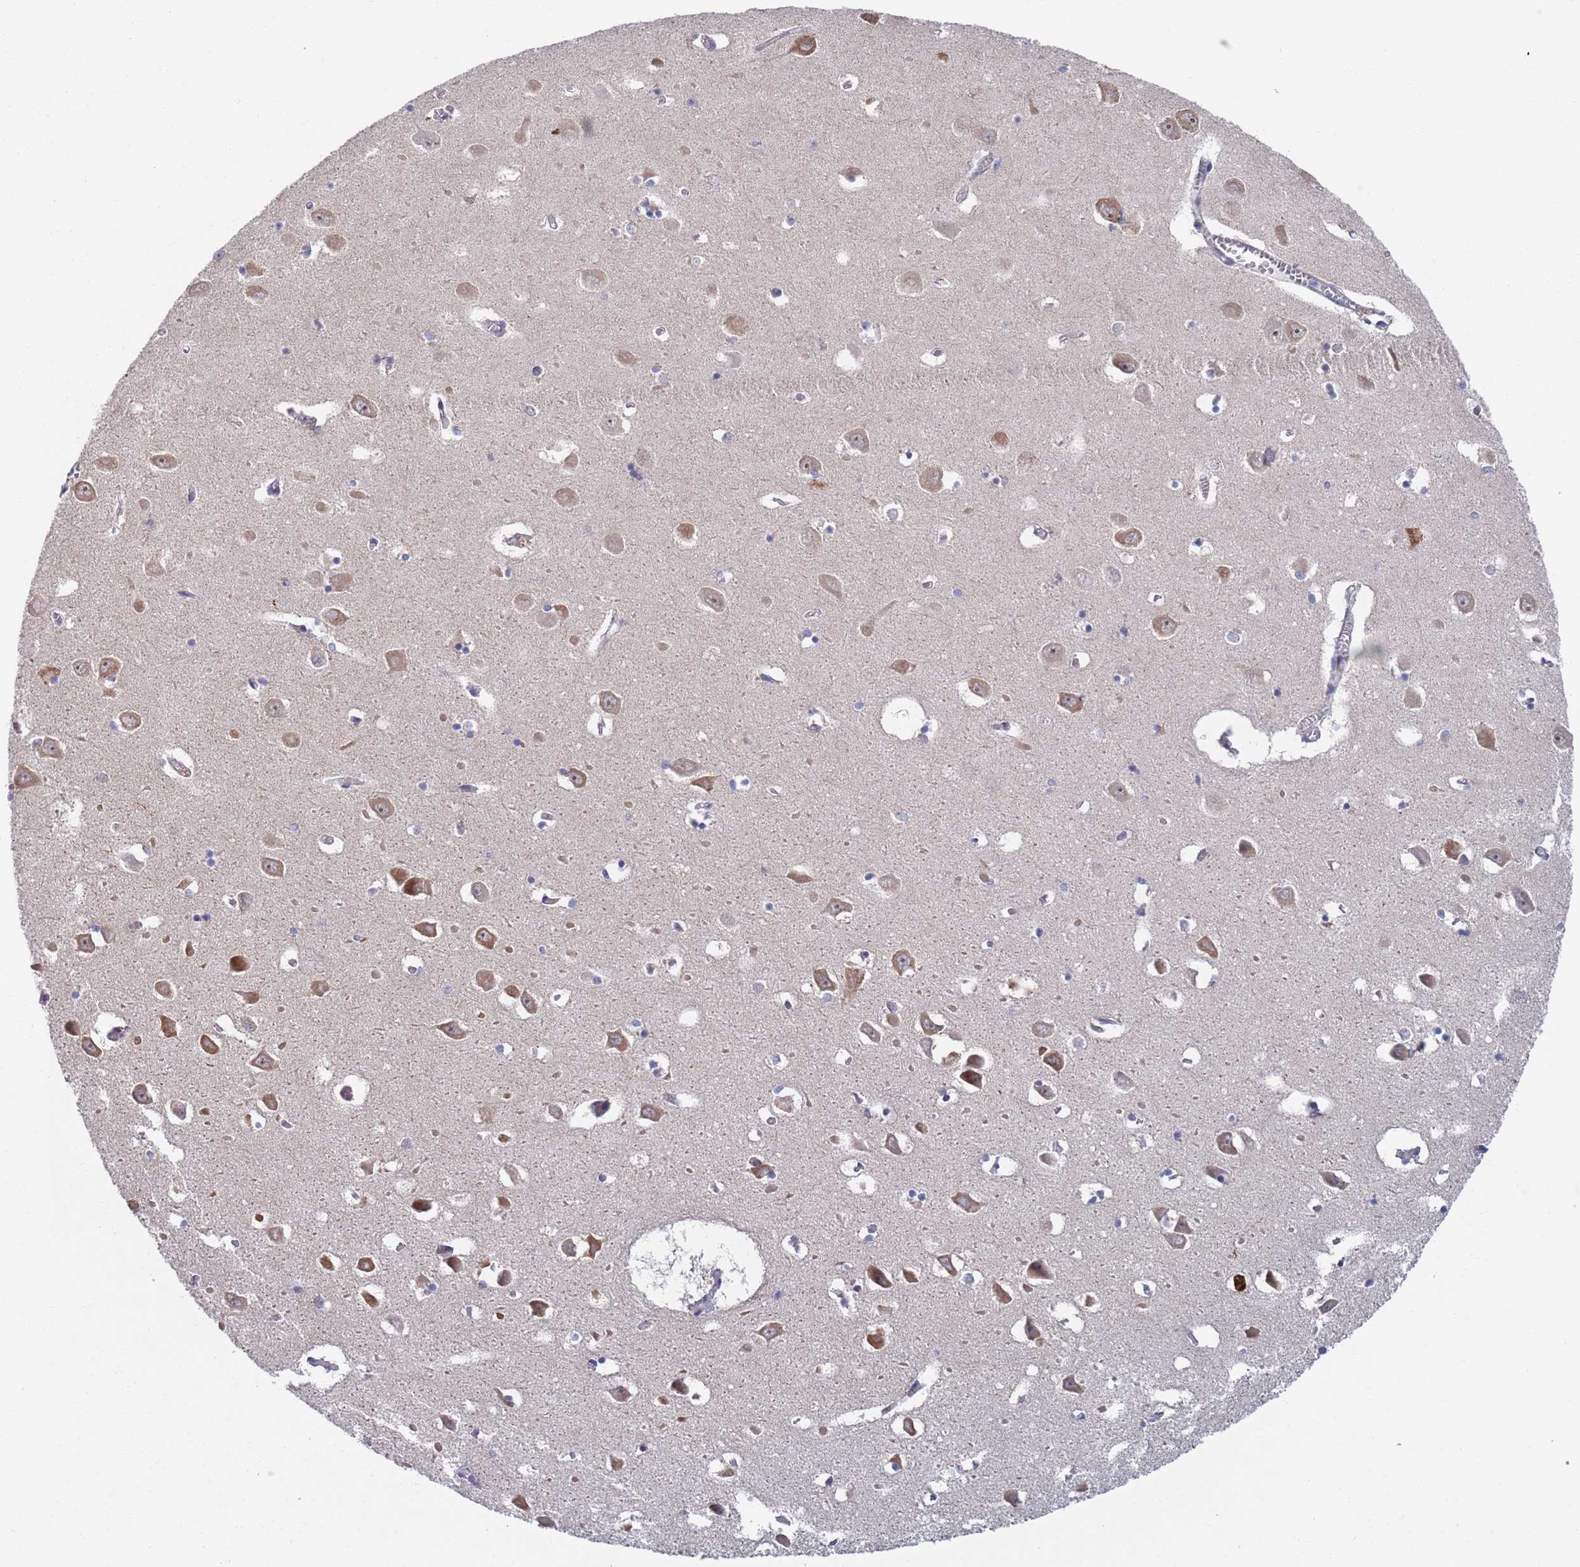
{"staining": {"intensity": "weak", "quantity": "<25%", "location": "cytoplasmic/membranous"}, "tissue": "hippocampus", "cell_type": "Glial cells", "image_type": "normal", "snomed": [{"axis": "morphology", "description": "Normal tissue, NOS"}, {"axis": "topography", "description": "Hippocampus"}], "caption": "The image shows no significant expression in glial cells of hippocampus.", "gene": "CCDC106", "patient": {"sex": "male", "age": 70}}